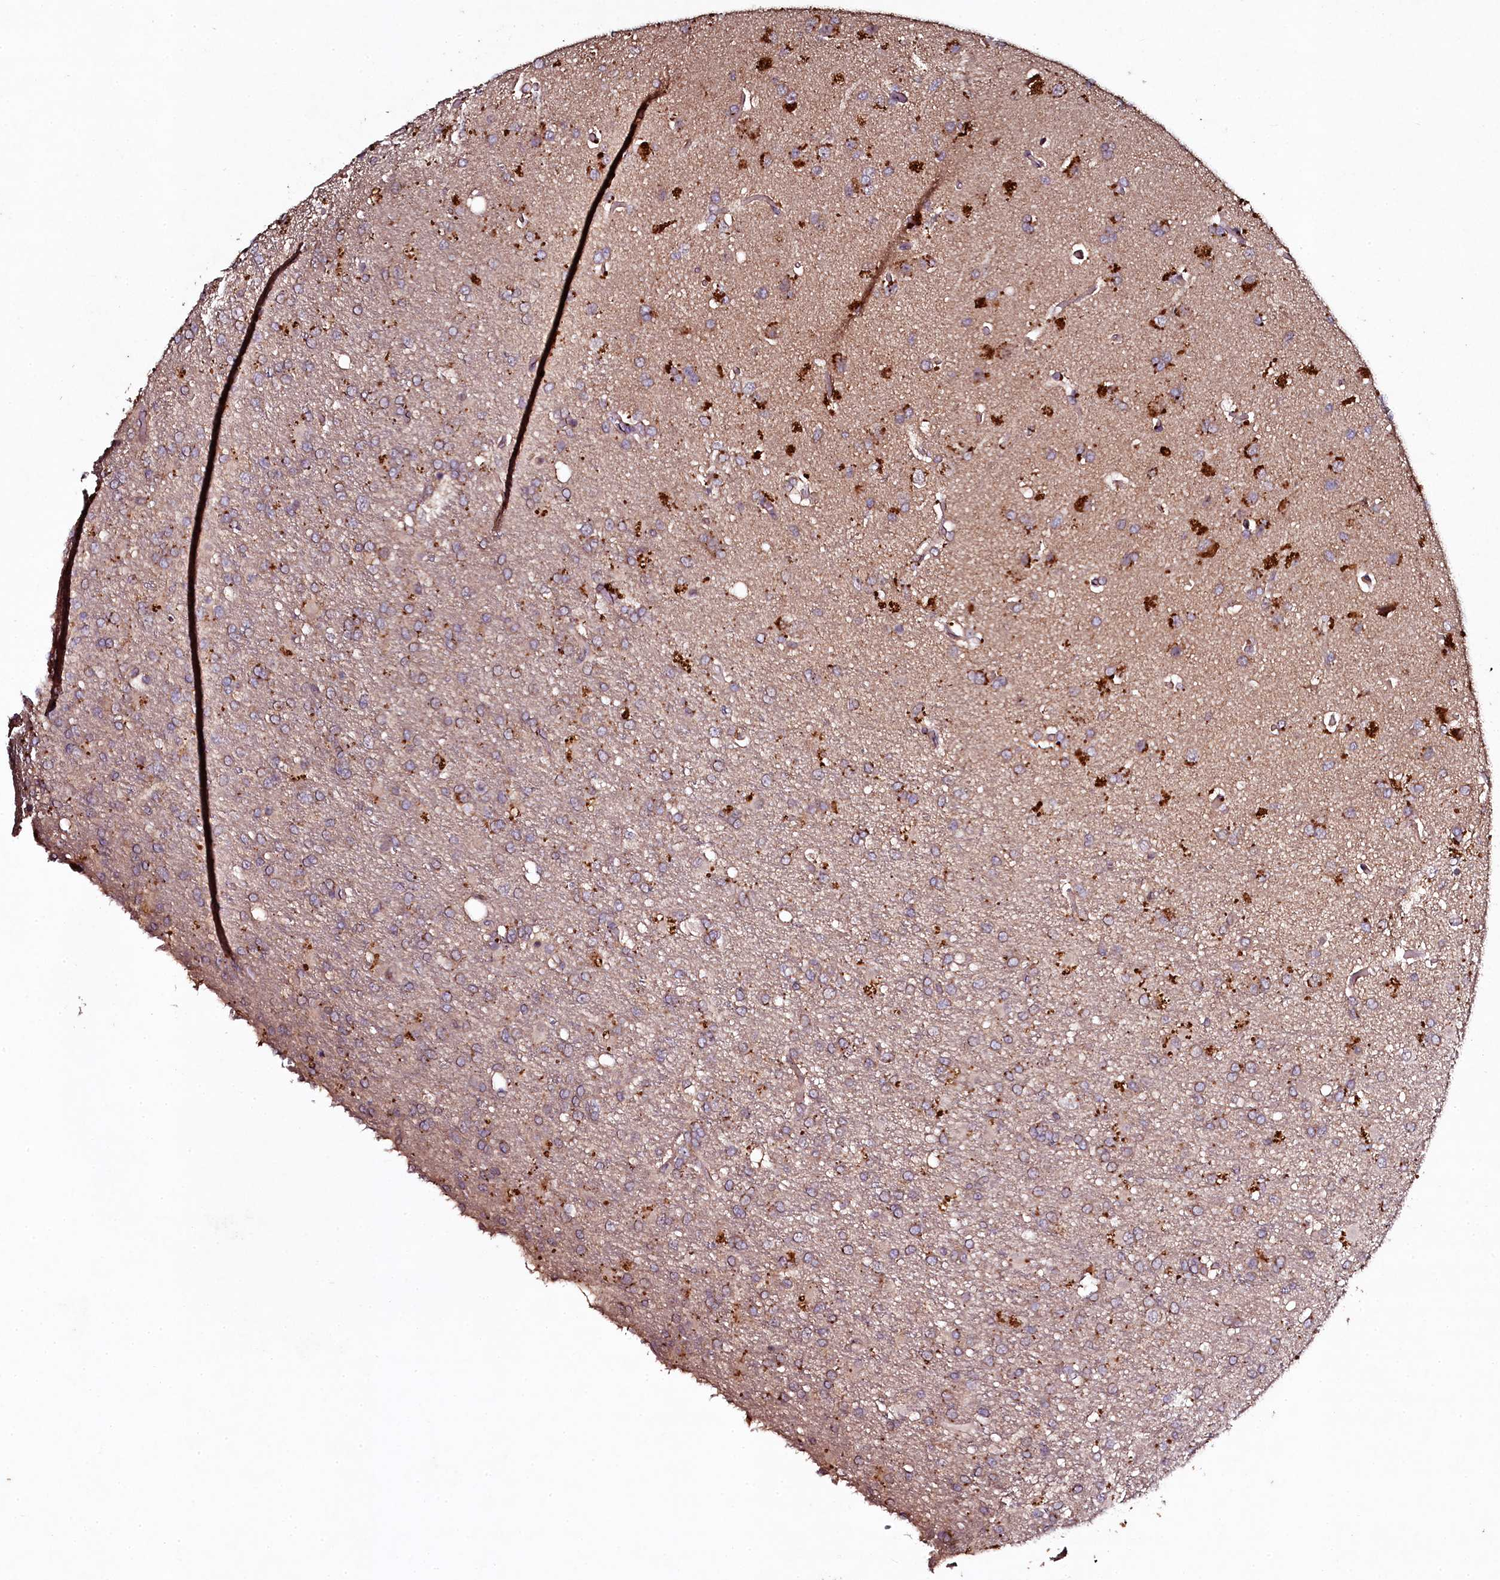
{"staining": {"intensity": "weak", "quantity": ">75%", "location": "cytoplasmic/membranous"}, "tissue": "glioma", "cell_type": "Tumor cells", "image_type": "cancer", "snomed": [{"axis": "morphology", "description": "Glioma, malignant, High grade"}, {"axis": "topography", "description": "Brain"}], "caption": "Protein analysis of glioma tissue exhibits weak cytoplasmic/membranous expression in about >75% of tumor cells.", "gene": "SEC24C", "patient": {"sex": "female", "age": 74}}